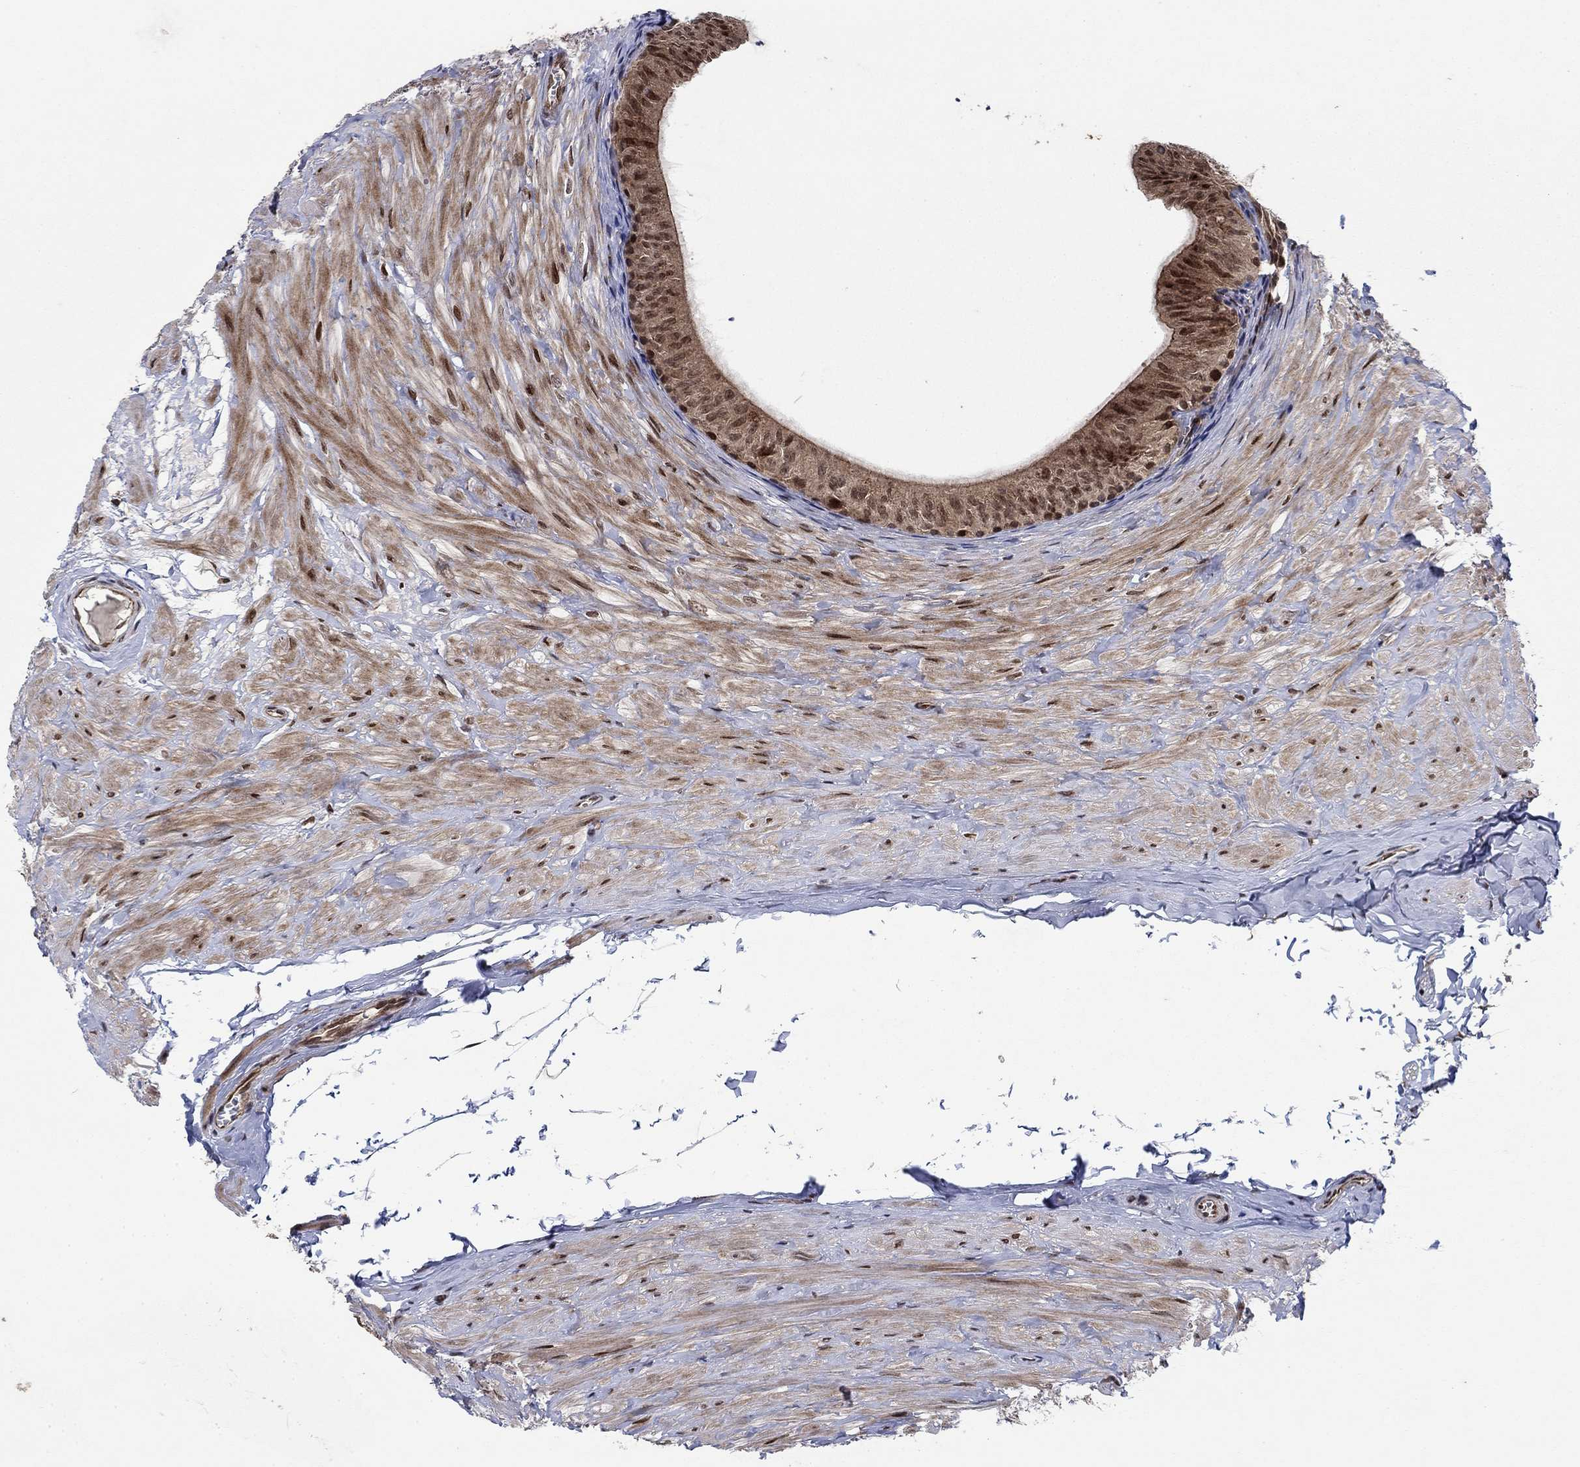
{"staining": {"intensity": "strong", "quantity": "25%-75%", "location": "nuclear"}, "tissue": "epididymis", "cell_type": "Glandular cells", "image_type": "normal", "snomed": [{"axis": "morphology", "description": "Normal tissue, NOS"}, {"axis": "topography", "description": "Epididymis"}], "caption": "IHC photomicrograph of normal epididymis: human epididymis stained using immunohistochemistry exhibits high levels of strong protein expression localized specifically in the nuclear of glandular cells, appearing as a nuclear brown color.", "gene": "PRICKLE4", "patient": {"sex": "male", "age": 32}}